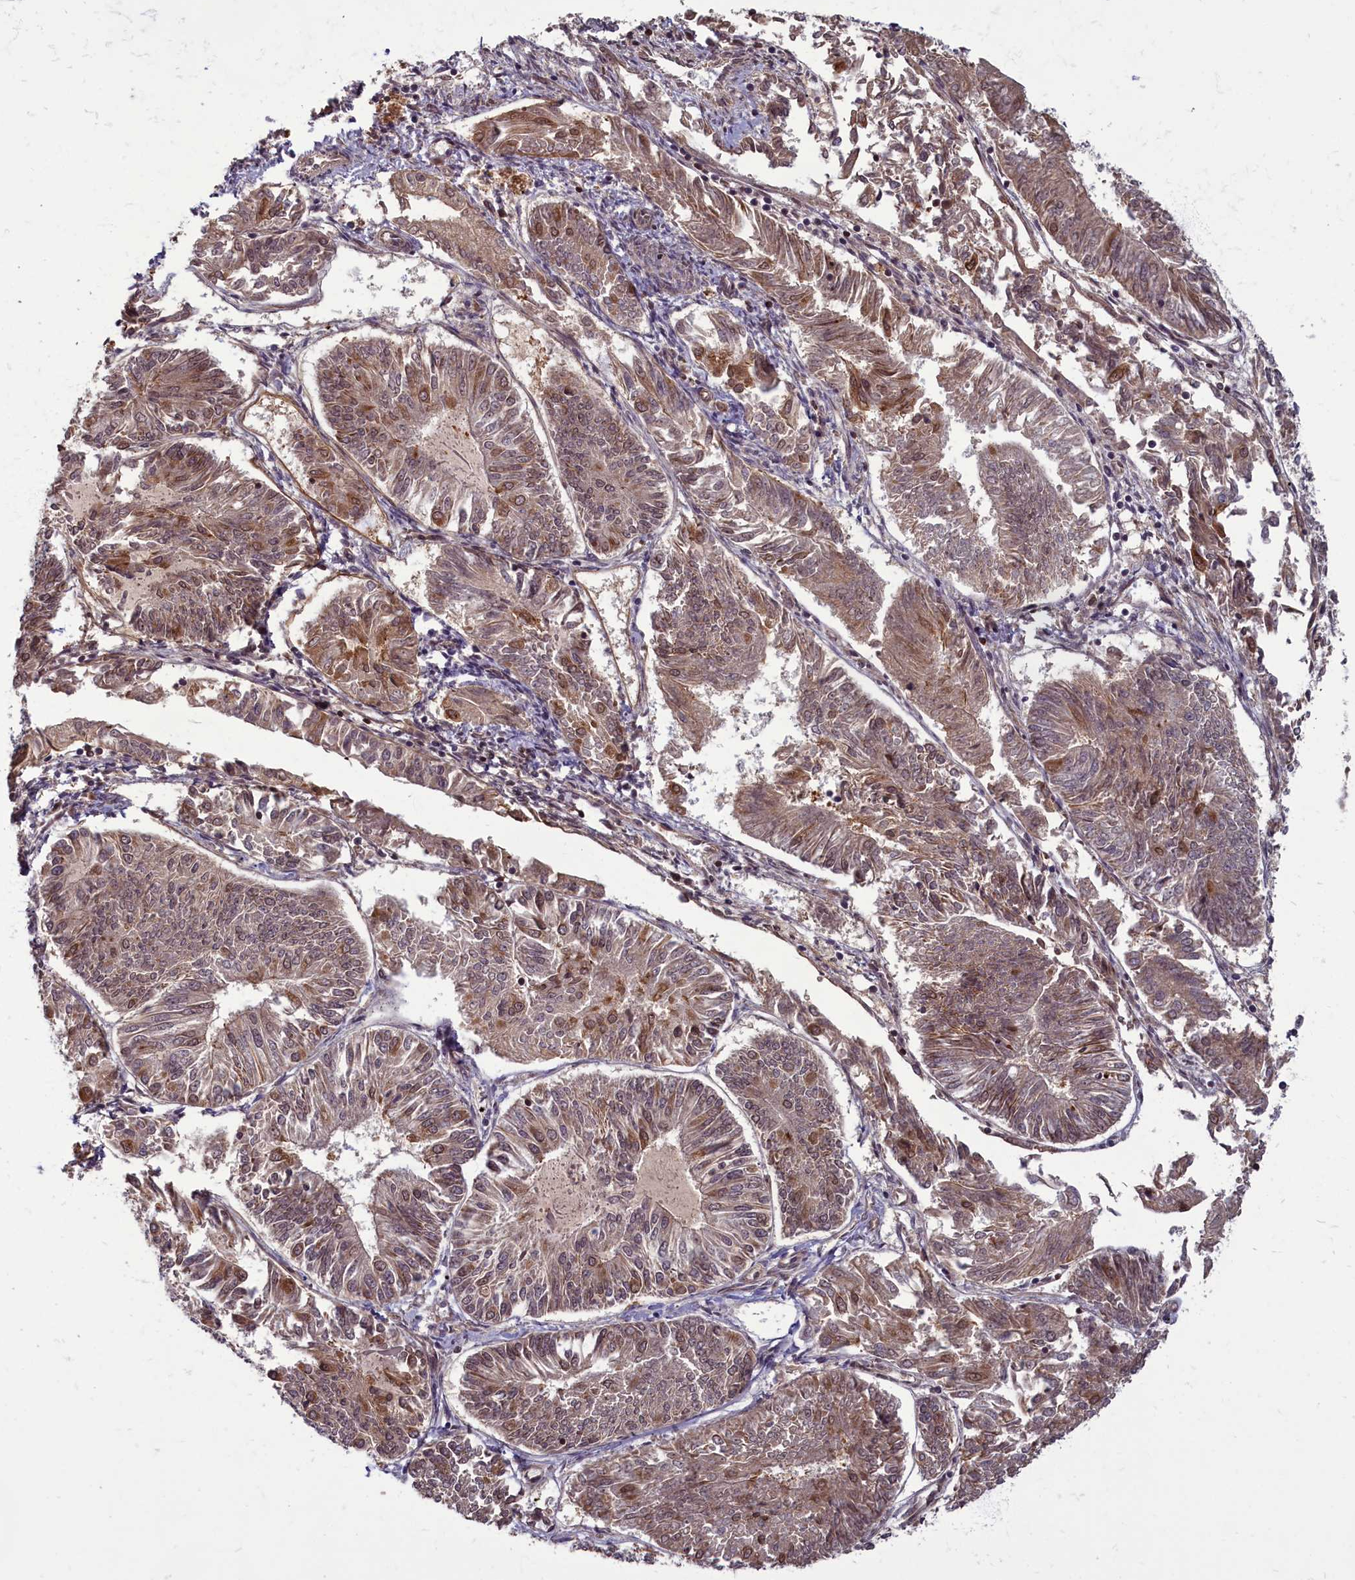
{"staining": {"intensity": "moderate", "quantity": "<25%", "location": "cytoplasmic/membranous"}, "tissue": "endometrial cancer", "cell_type": "Tumor cells", "image_type": "cancer", "snomed": [{"axis": "morphology", "description": "Adenocarcinoma, NOS"}, {"axis": "topography", "description": "Endometrium"}], "caption": "Immunohistochemical staining of human endometrial adenocarcinoma shows low levels of moderate cytoplasmic/membranous protein expression in about <25% of tumor cells. (IHC, brightfield microscopy, high magnification).", "gene": "MYCBP", "patient": {"sex": "female", "age": 58}}